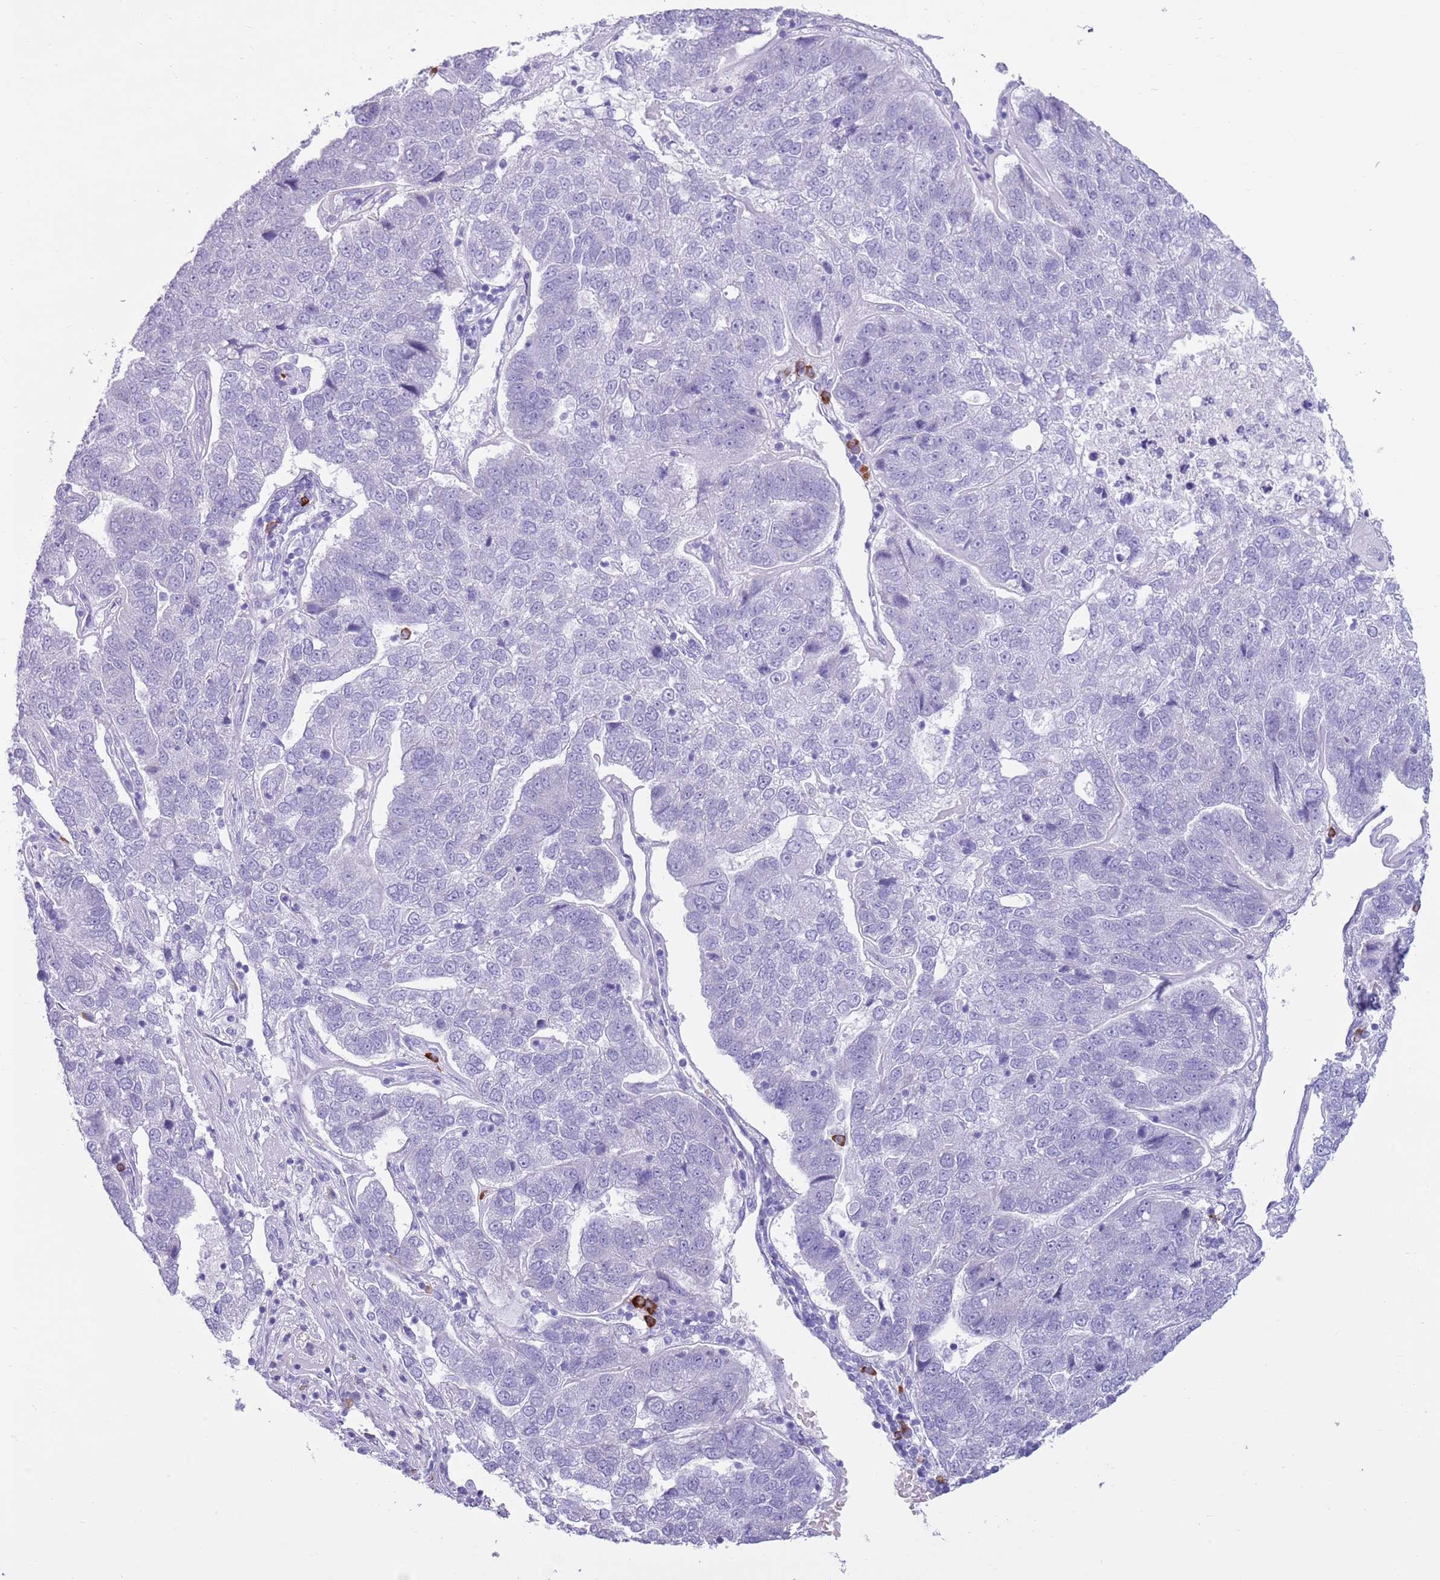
{"staining": {"intensity": "negative", "quantity": "none", "location": "none"}, "tissue": "pancreatic cancer", "cell_type": "Tumor cells", "image_type": "cancer", "snomed": [{"axis": "morphology", "description": "Adenocarcinoma, NOS"}, {"axis": "topography", "description": "Pancreas"}], "caption": "This is an IHC photomicrograph of pancreatic cancer (adenocarcinoma). There is no expression in tumor cells.", "gene": "LY6G5B", "patient": {"sex": "female", "age": 61}}